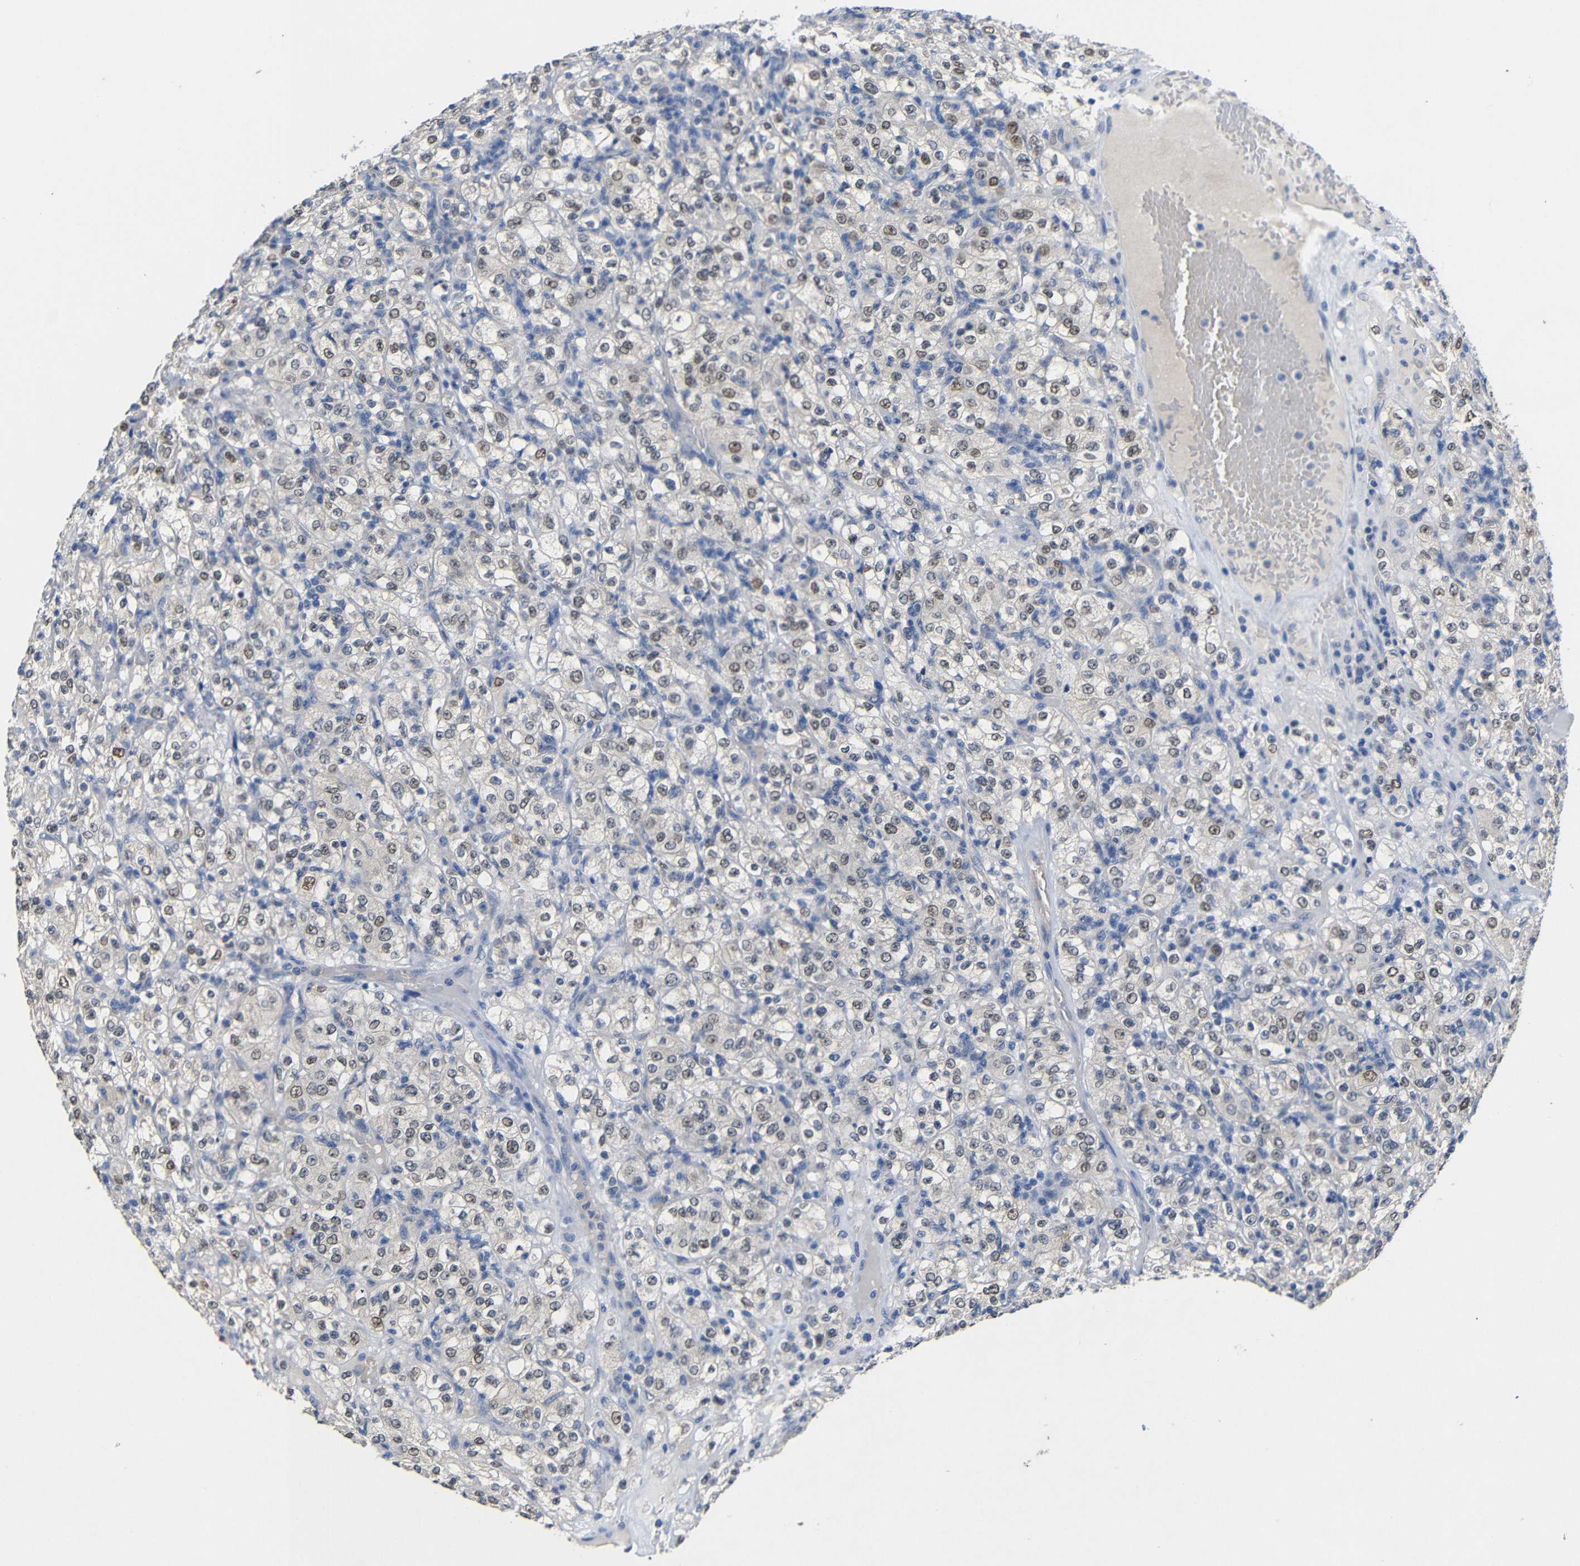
{"staining": {"intensity": "moderate", "quantity": "25%-75%", "location": "nuclear"}, "tissue": "renal cancer", "cell_type": "Tumor cells", "image_type": "cancer", "snomed": [{"axis": "morphology", "description": "Normal tissue, NOS"}, {"axis": "morphology", "description": "Adenocarcinoma, NOS"}, {"axis": "topography", "description": "Kidney"}], "caption": "Immunohistochemical staining of human renal cancer (adenocarcinoma) exhibits medium levels of moderate nuclear expression in approximately 25%-75% of tumor cells. (brown staining indicates protein expression, while blue staining denotes nuclei).", "gene": "HNF1A", "patient": {"sex": "female", "age": 72}}